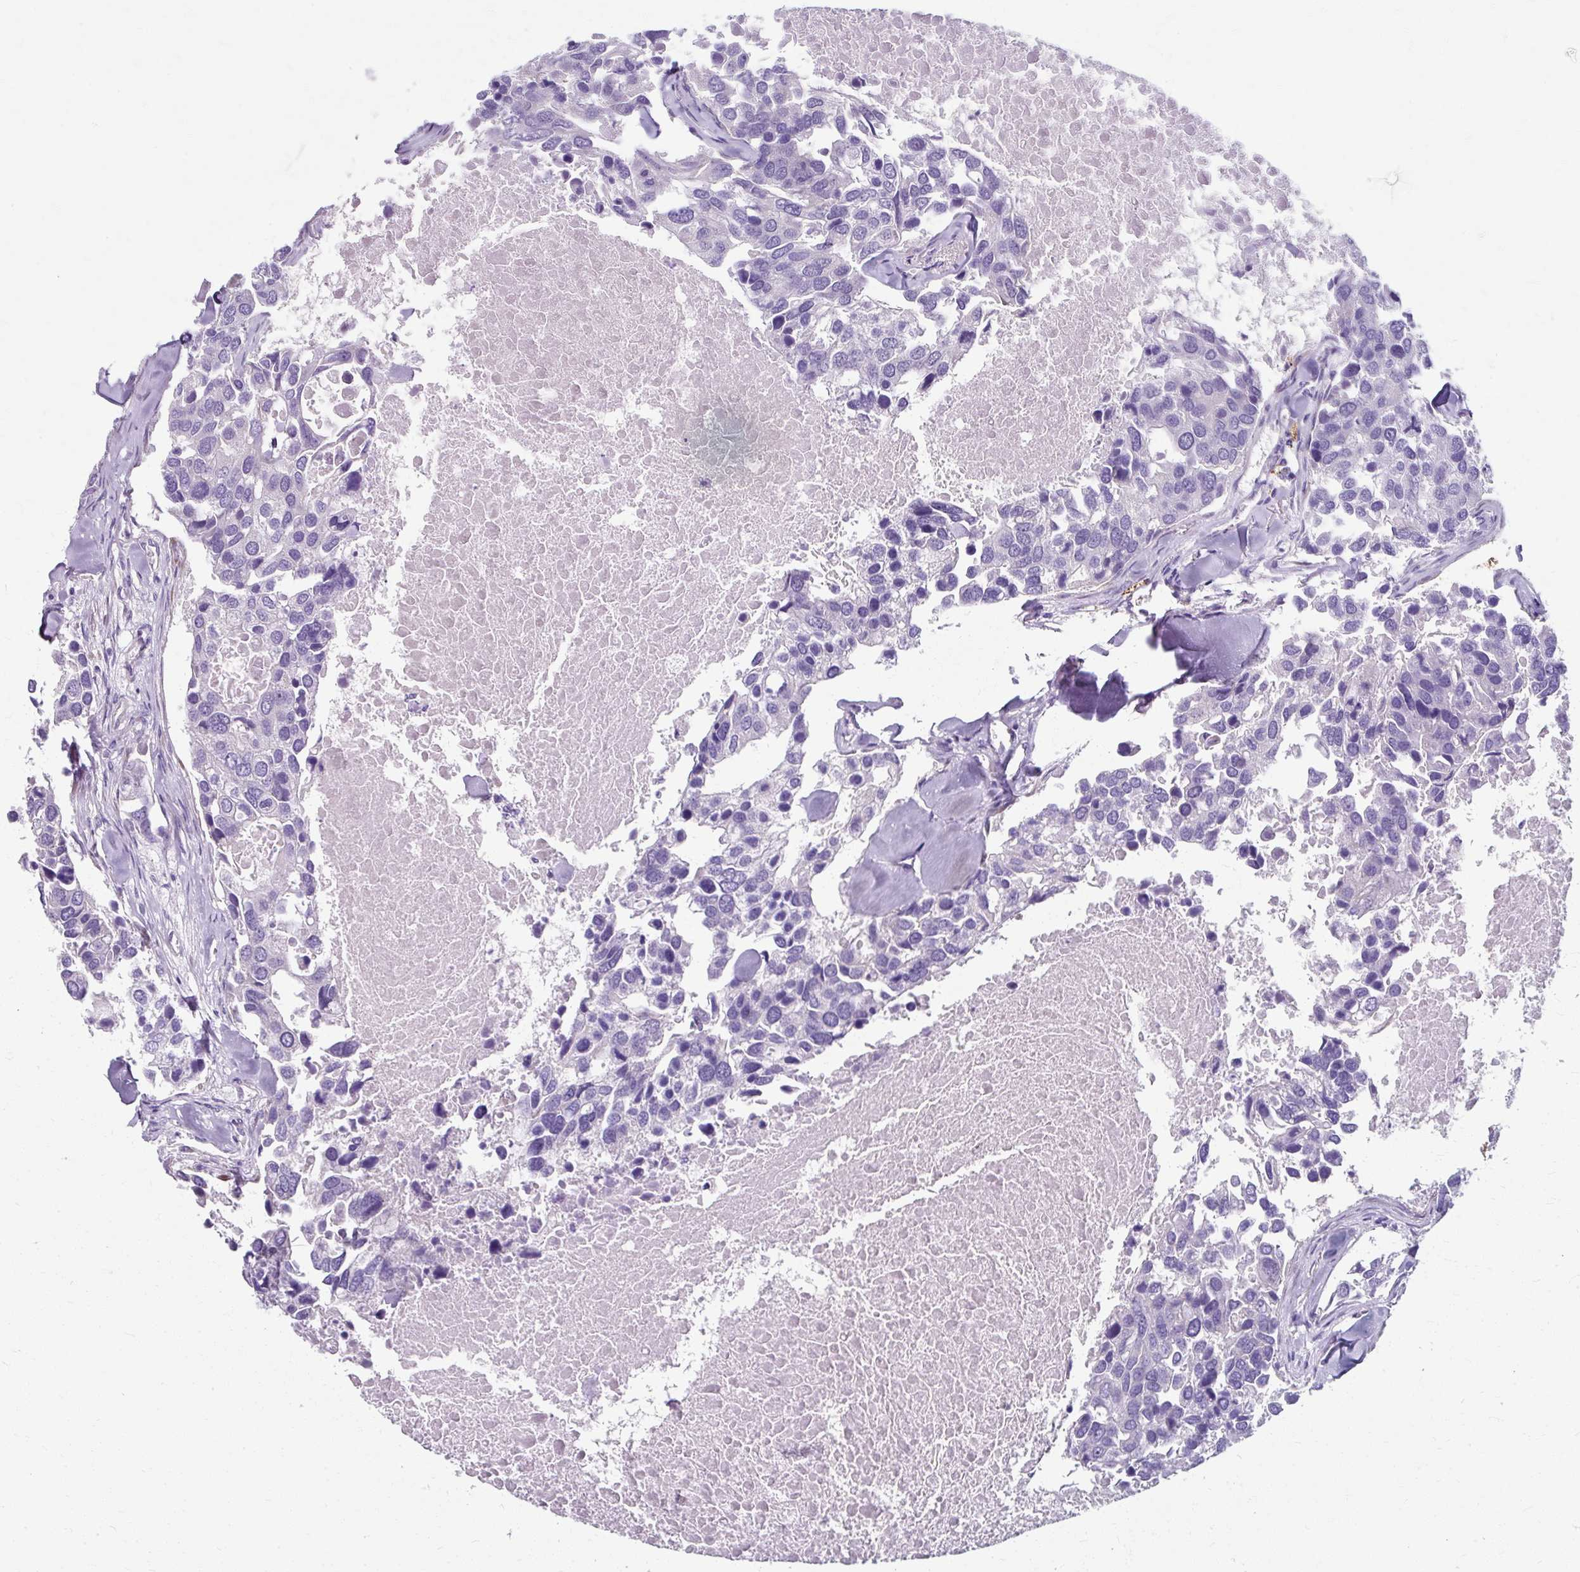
{"staining": {"intensity": "negative", "quantity": "none", "location": "none"}, "tissue": "breast cancer", "cell_type": "Tumor cells", "image_type": "cancer", "snomed": [{"axis": "morphology", "description": "Duct carcinoma"}, {"axis": "topography", "description": "Breast"}], "caption": "Tumor cells are negative for protein expression in human breast cancer (intraductal carcinoma).", "gene": "ZNF555", "patient": {"sex": "female", "age": 83}}